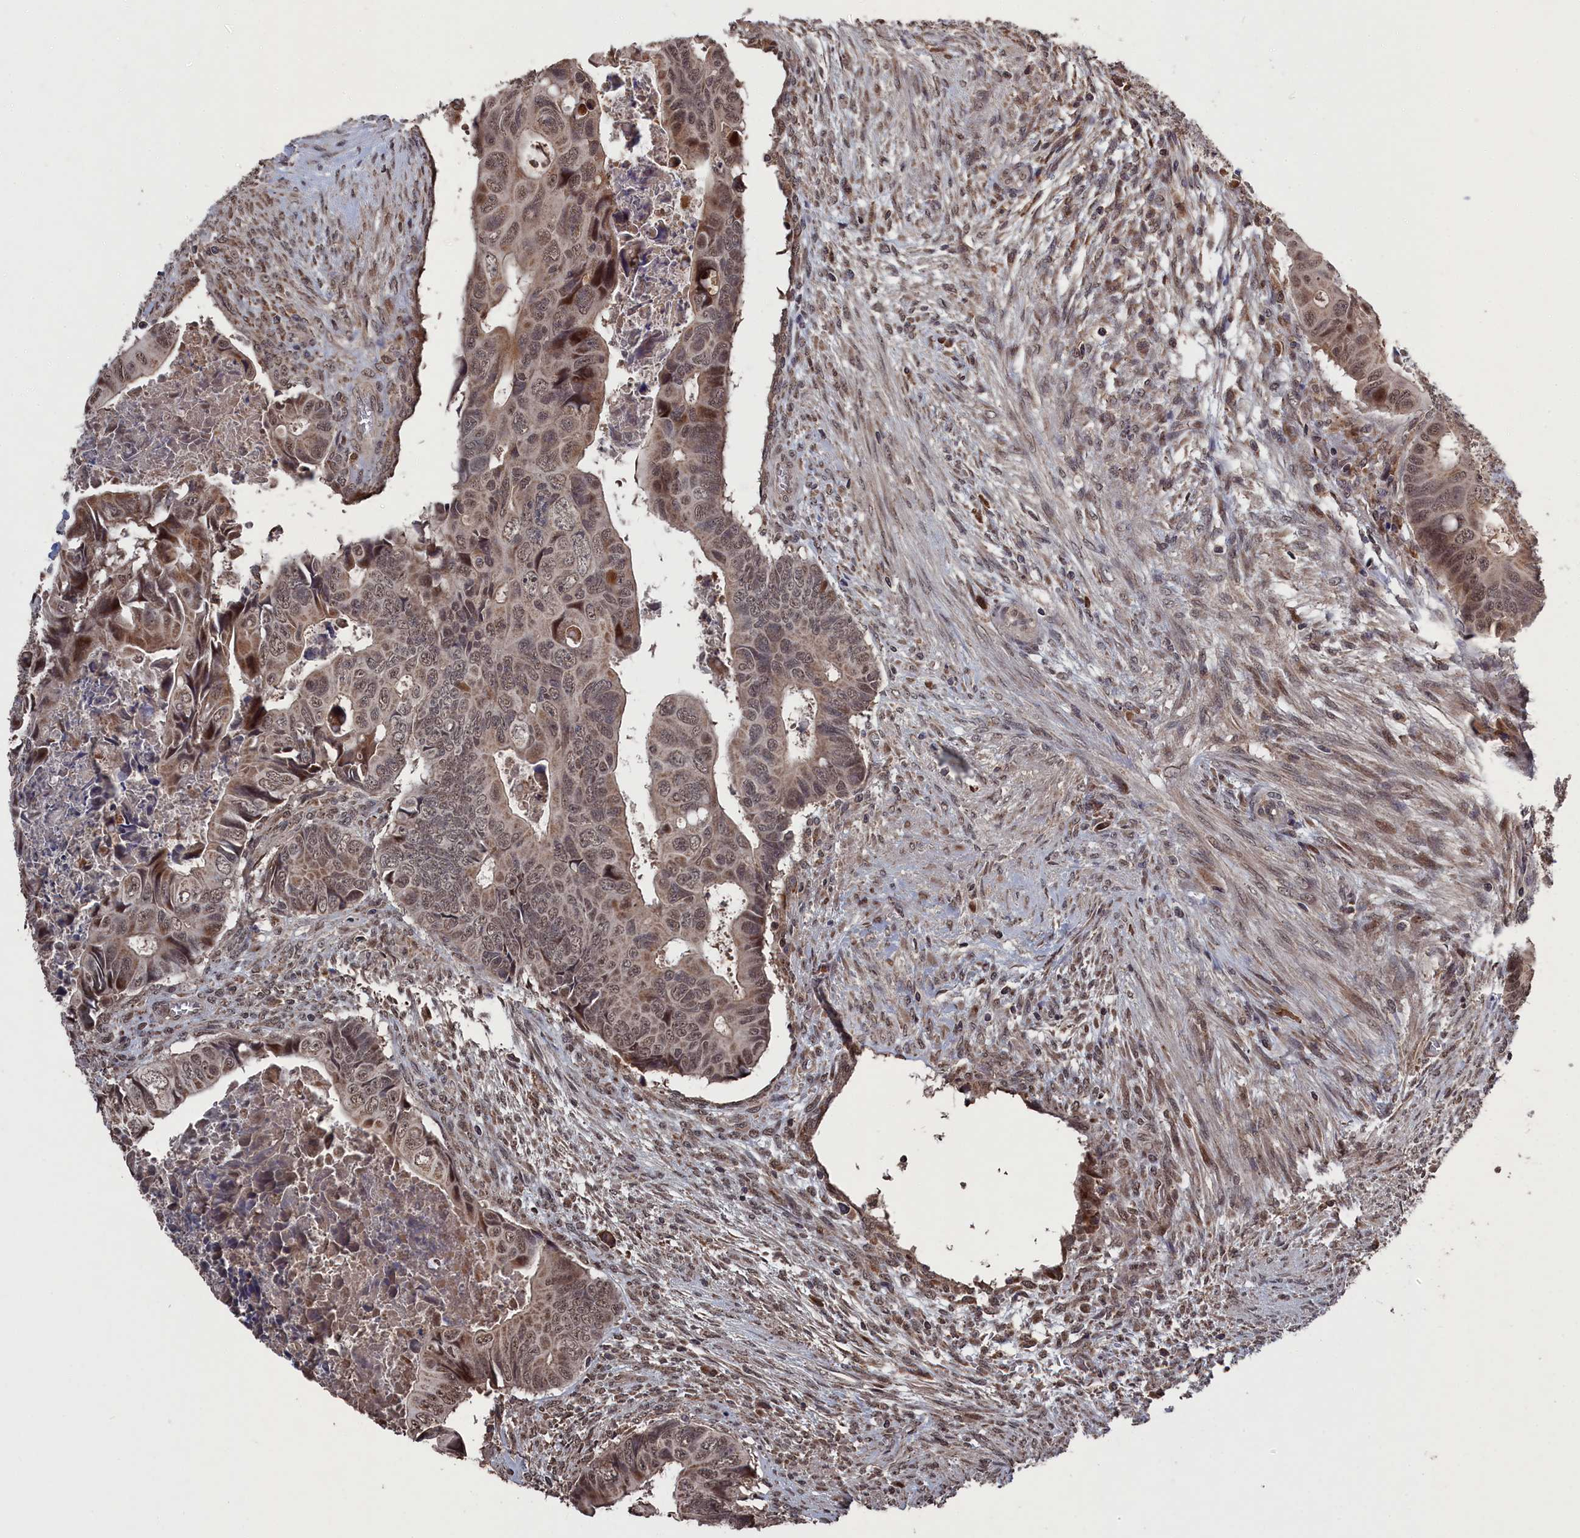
{"staining": {"intensity": "moderate", "quantity": ">75%", "location": "cytoplasmic/membranous,nuclear"}, "tissue": "colorectal cancer", "cell_type": "Tumor cells", "image_type": "cancer", "snomed": [{"axis": "morphology", "description": "Adenocarcinoma, NOS"}, {"axis": "topography", "description": "Rectum"}], "caption": "Protein analysis of colorectal cancer tissue shows moderate cytoplasmic/membranous and nuclear staining in about >75% of tumor cells. Nuclei are stained in blue.", "gene": "CEACAM21", "patient": {"sex": "female", "age": 78}}